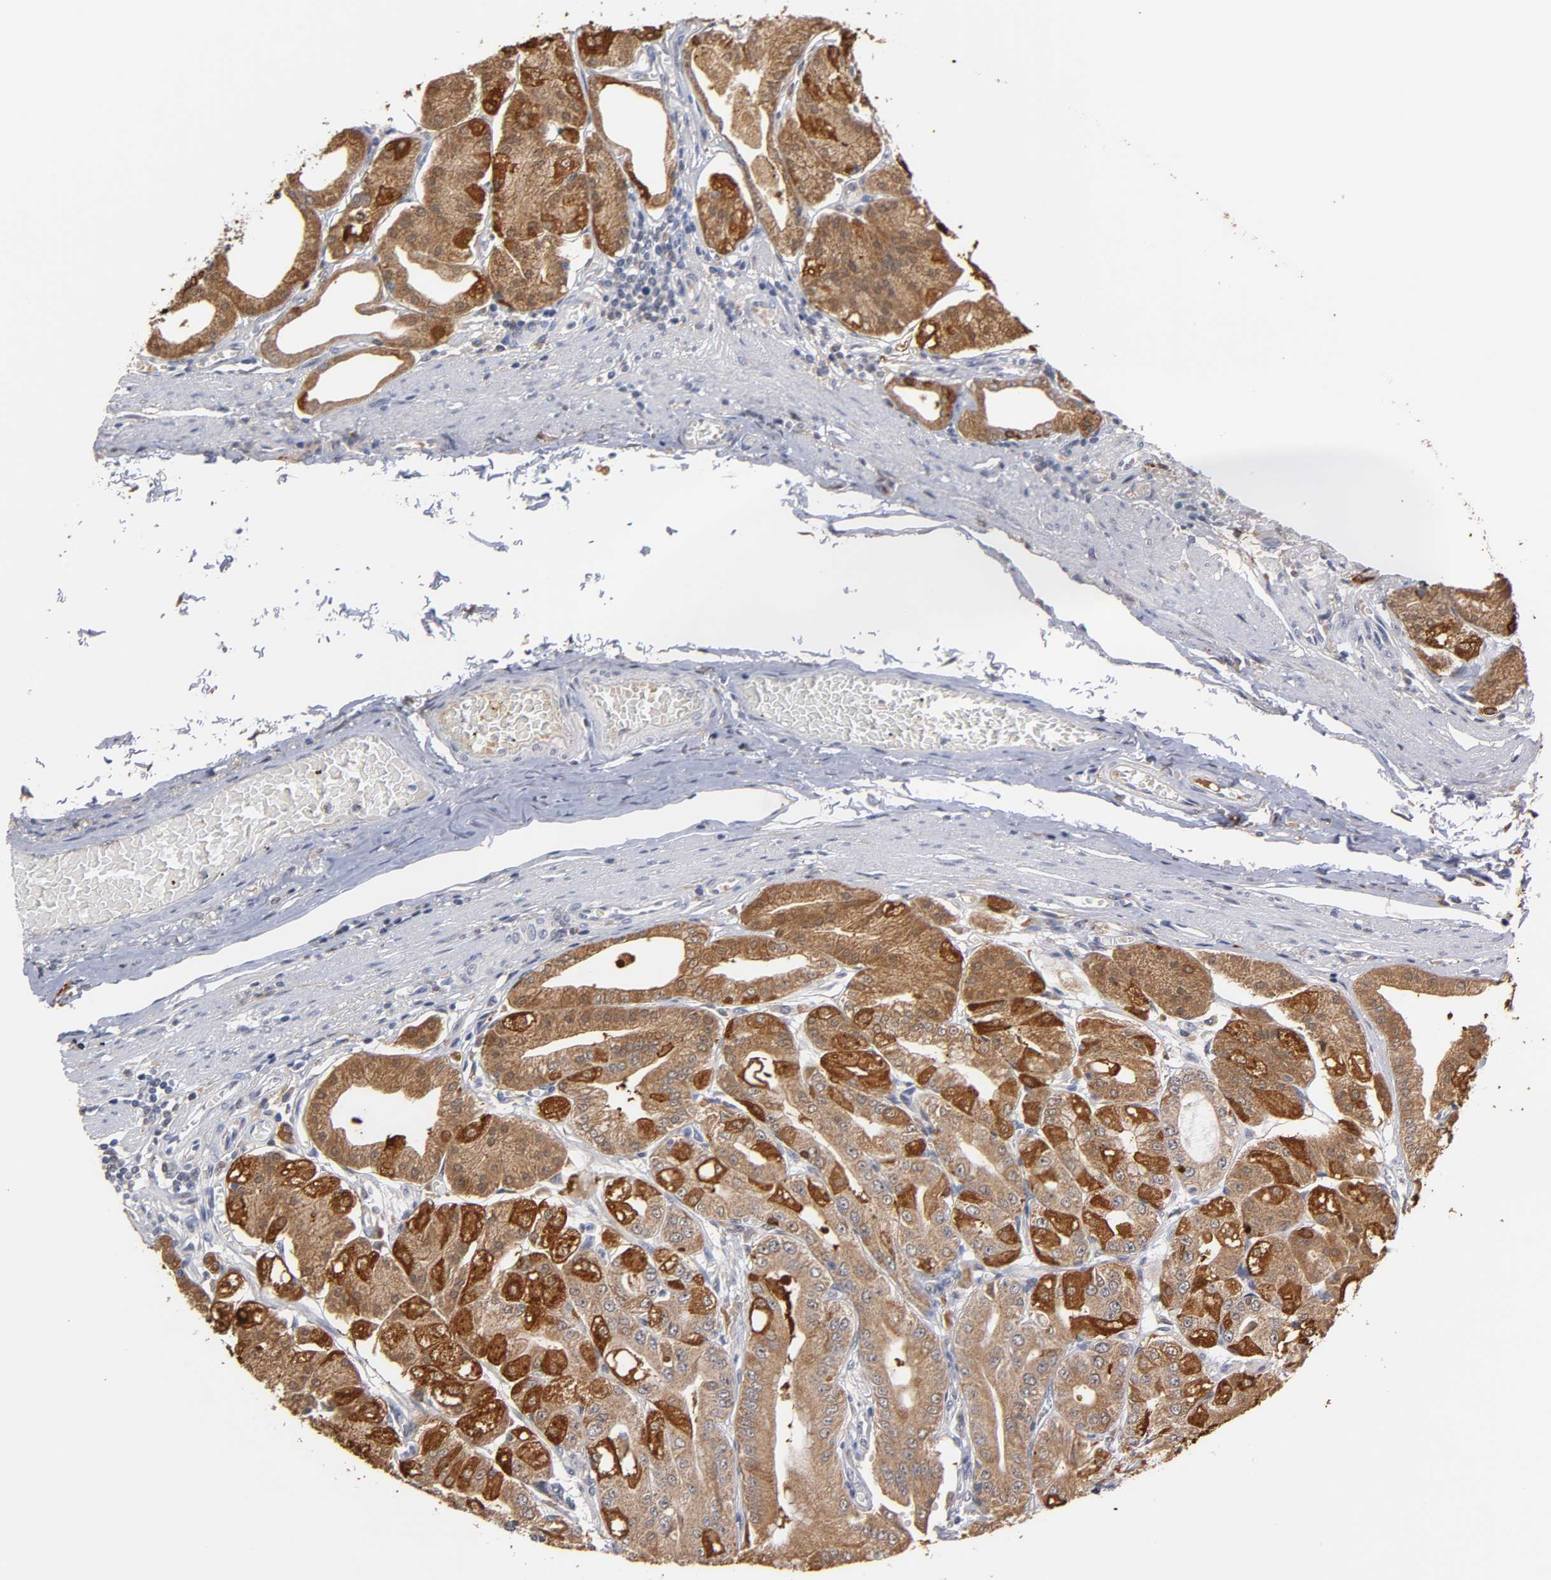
{"staining": {"intensity": "strong", "quantity": ">75%", "location": "cytoplasmic/membranous,nuclear"}, "tissue": "stomach", "cell_type": "Glandular cells", "image_type": "normal", "snomed": [{"axis": "morphology", "description": "Normal tissue, NOS"}, {"axis": "topography", "description": "Stomach, lower"}], "caption": "A brown stain highlights strong cytoplasmic/membranous,nuclear expression of a protein in glandular cells of normal human stomach.", "gene": "GSTZ1", "patient": {"sex": "male", "age": 71}}